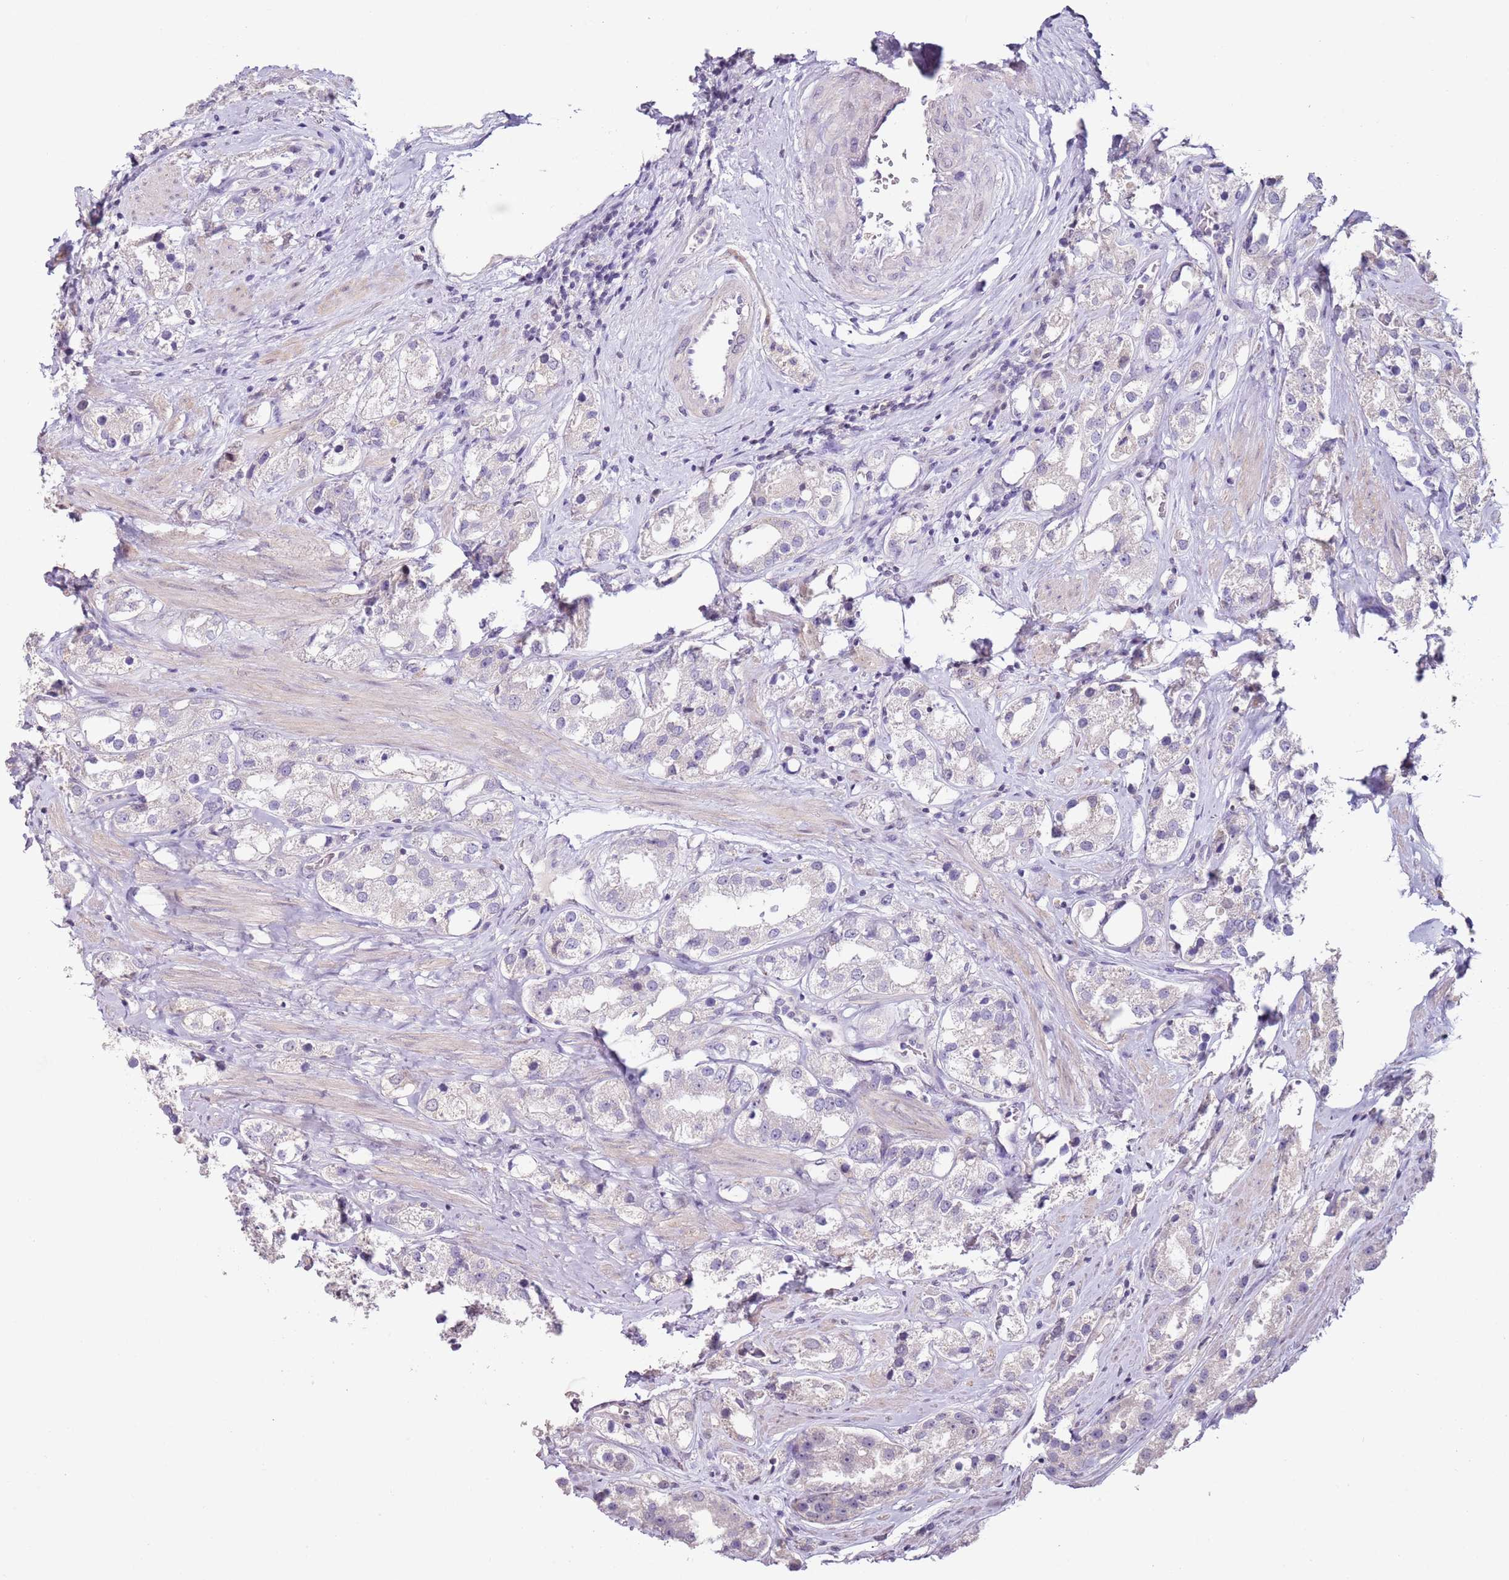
{"staining": {"intensity": "negative", "quantity": "none", "location": "none"}, "tissue": "prostate cancer", "cell_type": "Tumor cells", "image_type": "cancer", "snomed": [{"axis": "morphology", "description": "Adenocarcinoma, NOS"}, {"axis": "topography", "description": "Prostate"}], "caption": "Immunohistochemical staining of prostate cancer shows no significant positivity in tumor cells.", "gene": "MDH1", "patient": {"sex": "male", "age": 79}}